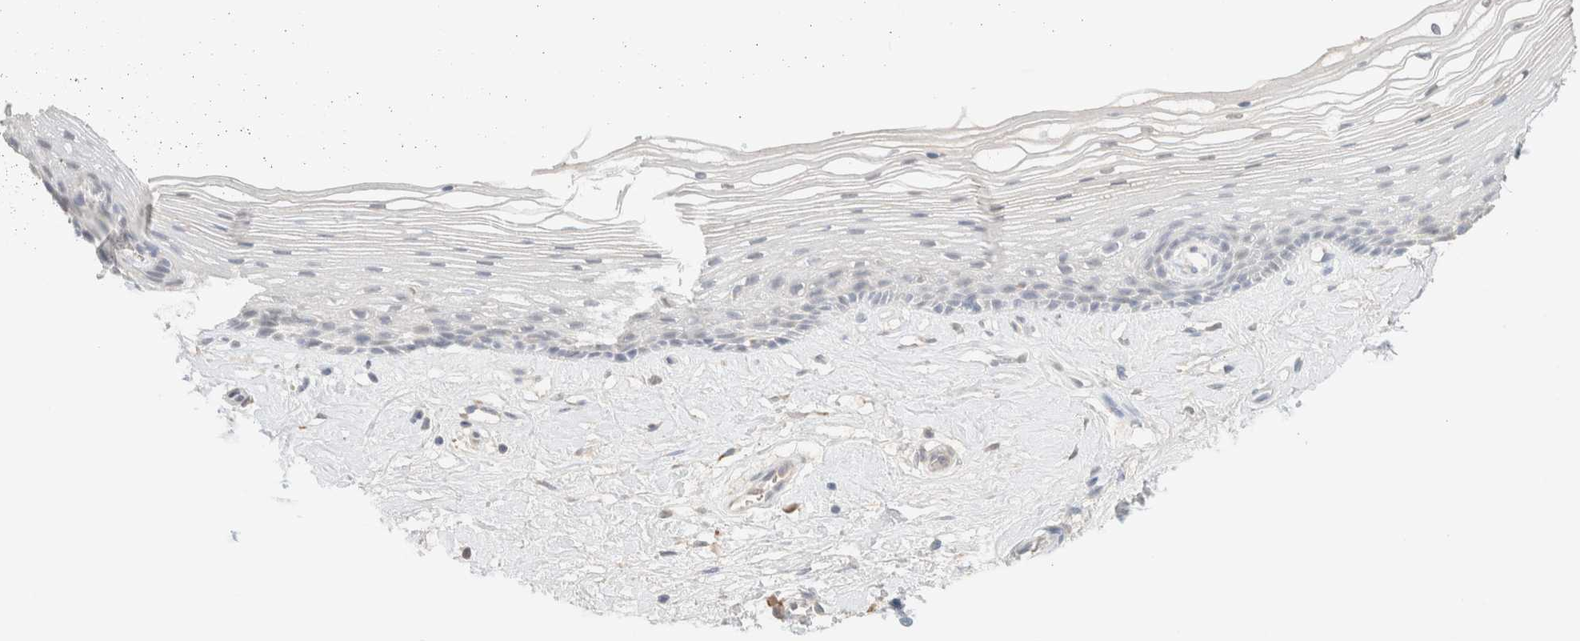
{"staining": {"intensity": "negative", "quantity": "none", "location": "none"}, "tissue": "vagina", "cell_type": "Squamous epithelial cells", "image_type": "normal", "snomed": [{"axis": "morphology", "description": "Normal tissue, NOS"}, {"axis": "topography", "description": "Vagina"}], "caption": "This photomicrograph is of normal vagina stained with immunohistochemistry to label a protein in brown with the nuclei are counter-stained blue. There is no staining in squamous epithelial cells. The staining was performed using DAB (3,3'-diaminobenzidine) to visualize the protein expression in brown, while the nuclei were stained in blue with hematoxylin (Magnification: 20x).", "gene": "CPA1", "patient": {"sex": "female", "age": 46}}